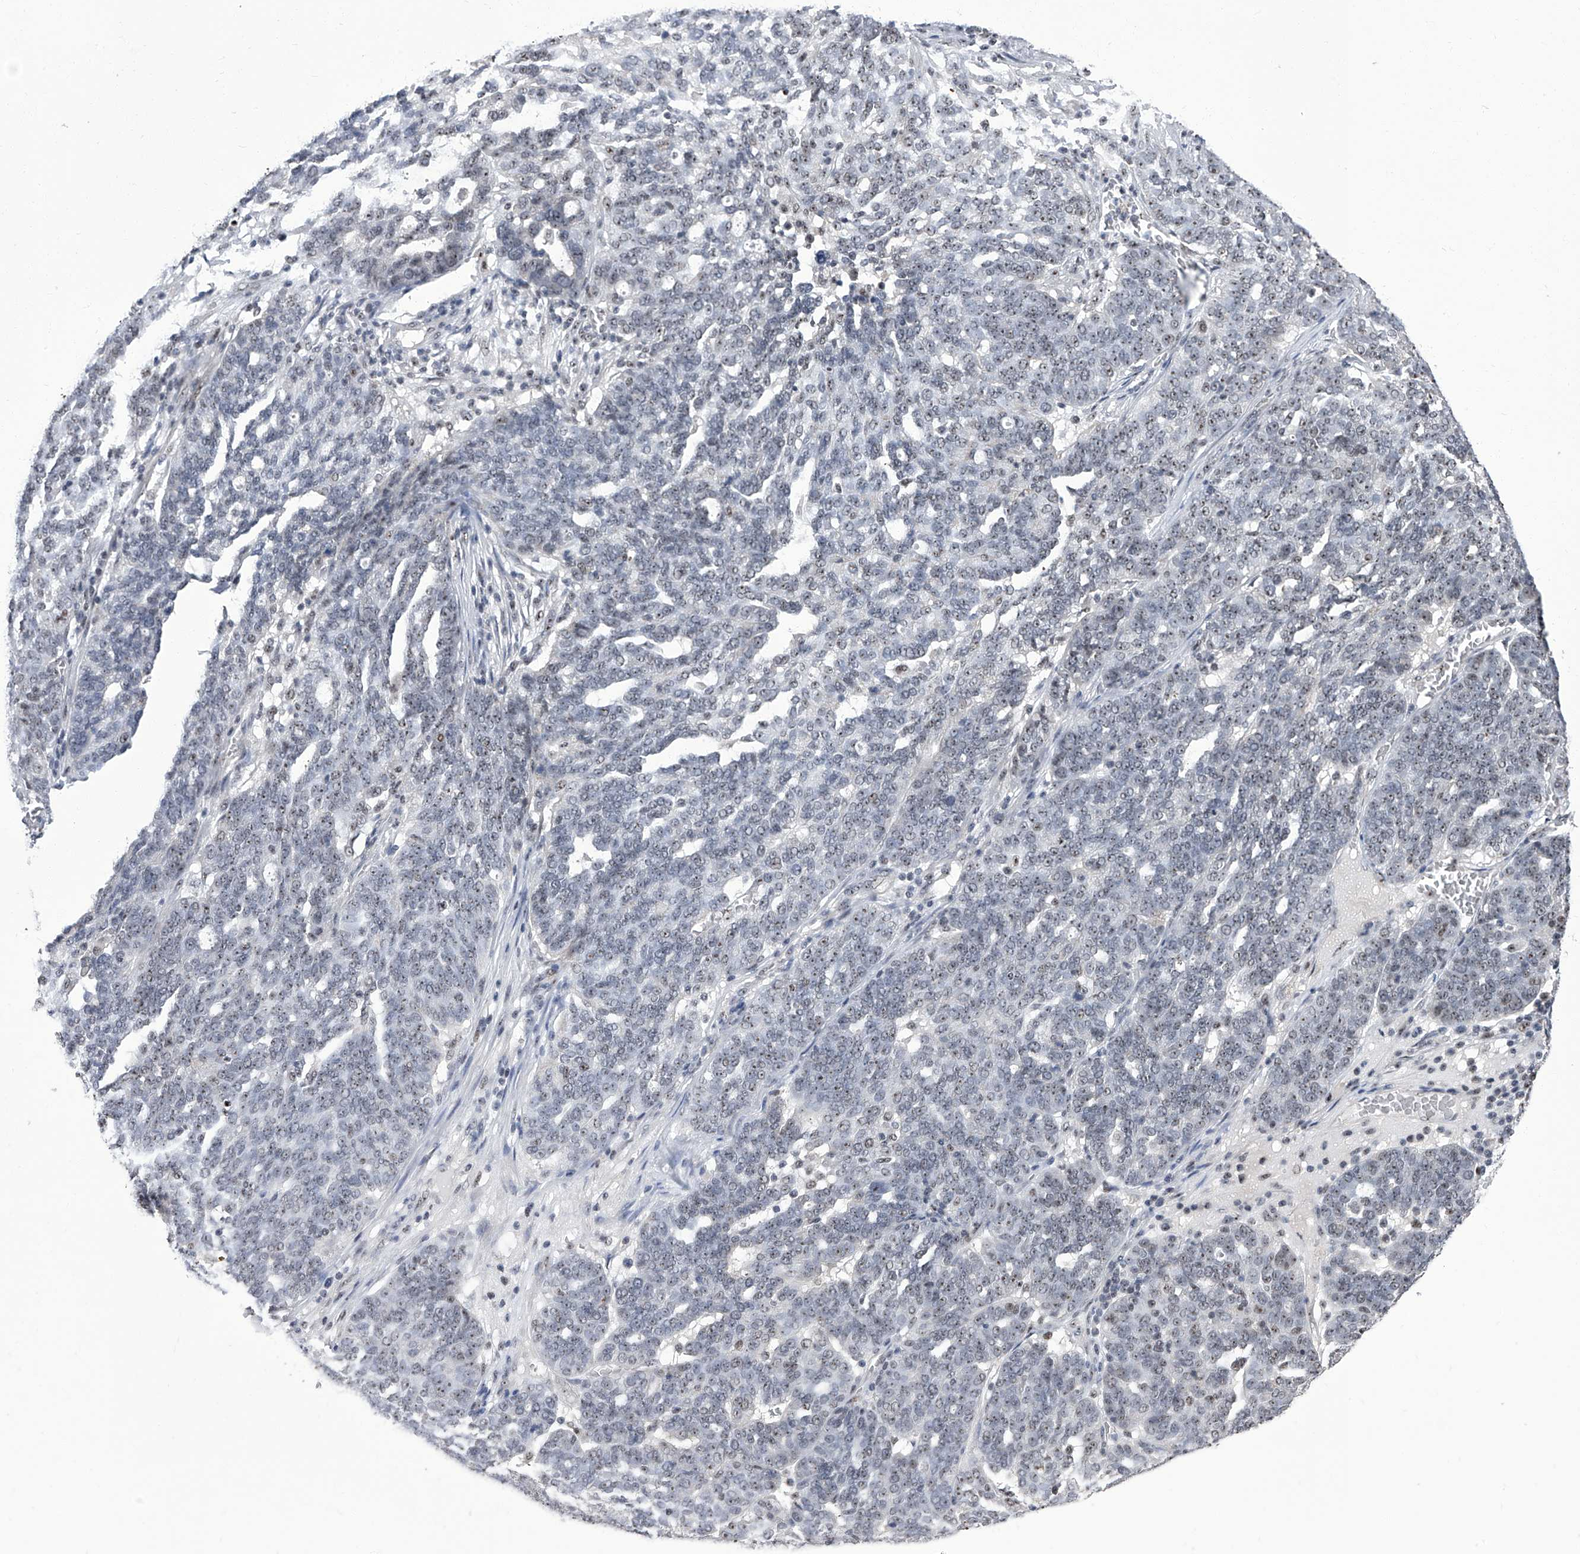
{"staining": {"intensity": "weak", "quantity": ">75%", "location": "nuclear"}, "tissue": "ovarian cancer", "cell_type": "Tumor cells", "image_type": "cancer", "snomed": [{"axis": "morphology", "description": "Cystadenocarcinoma, serous, NOS"}, {"axis": "topography", "description": "Ovary"}], "caption": "Weak nuclear protein expression is present in about >75% of tumor cells in serous cystadenocarcinoma (ovarian). The protein of interest is stained brown, and the nuclei are stained in blue (DAB IHC with brightfield microscopy, high magnification).", "gene": "CMTR1", "patient": {"sex": "female", "age": 59}}